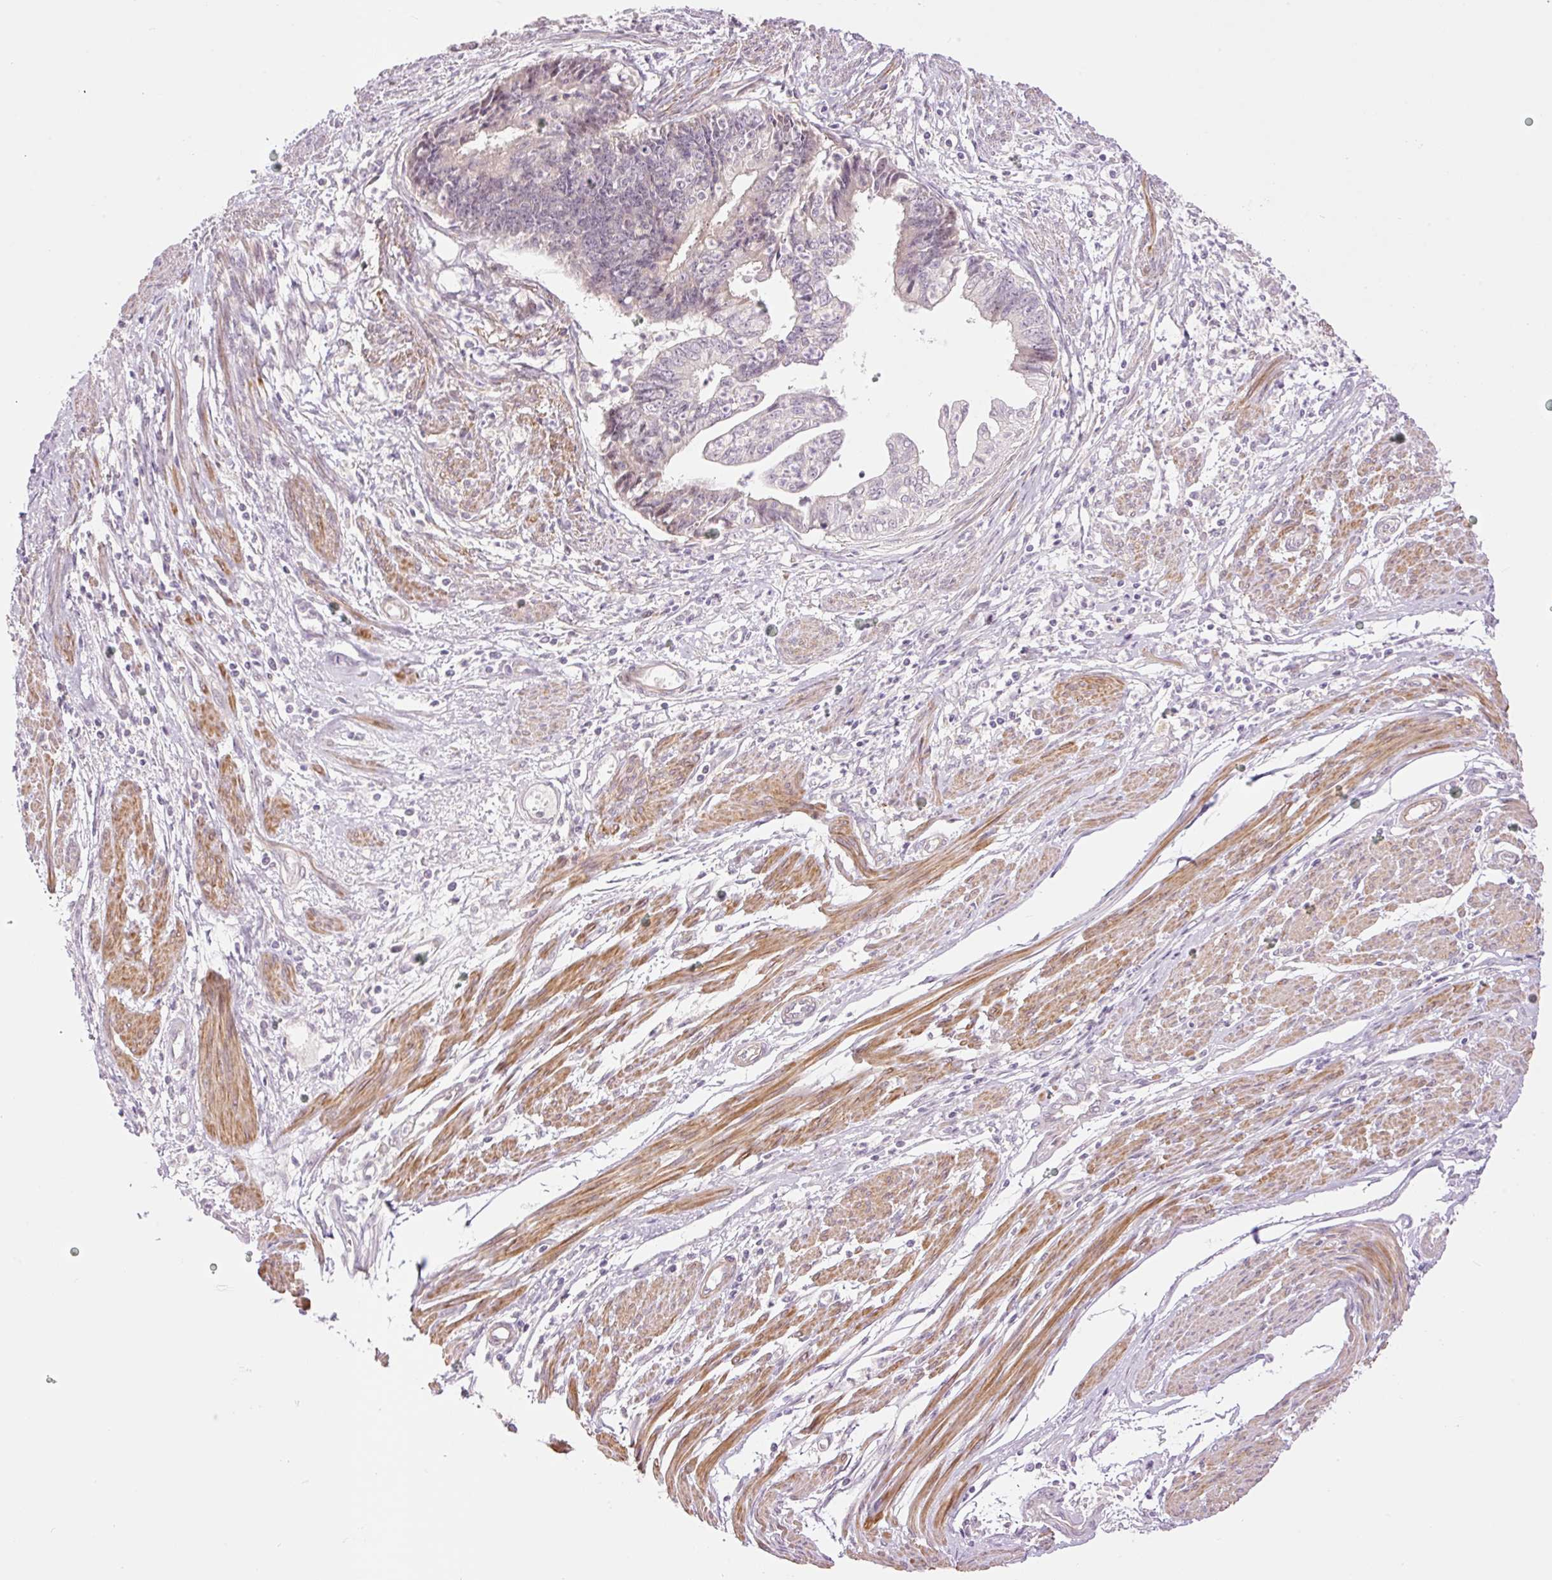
{"staining": {"intensity": "negative", "quantity": "none", "location": "none"}, "tissue": "endometrial cancer", "cell_type": "Tumor cells", "image_type": "cancer", "snomed": [{"axis": "morphology", "description": "Adenocarcinoma, NOS"}, {"axis": "topography", "description": "Endometrium"}], "caption": "High magnification brightfield microscopy of endometrial cancer (adenocarcinoma) stained with DAB (brown) and counterstained with hematoxylin (blue): tumor cells show no significant positivity.", "gene": "SLC29A3", "patient": {"sex": "female", "age": 73}}